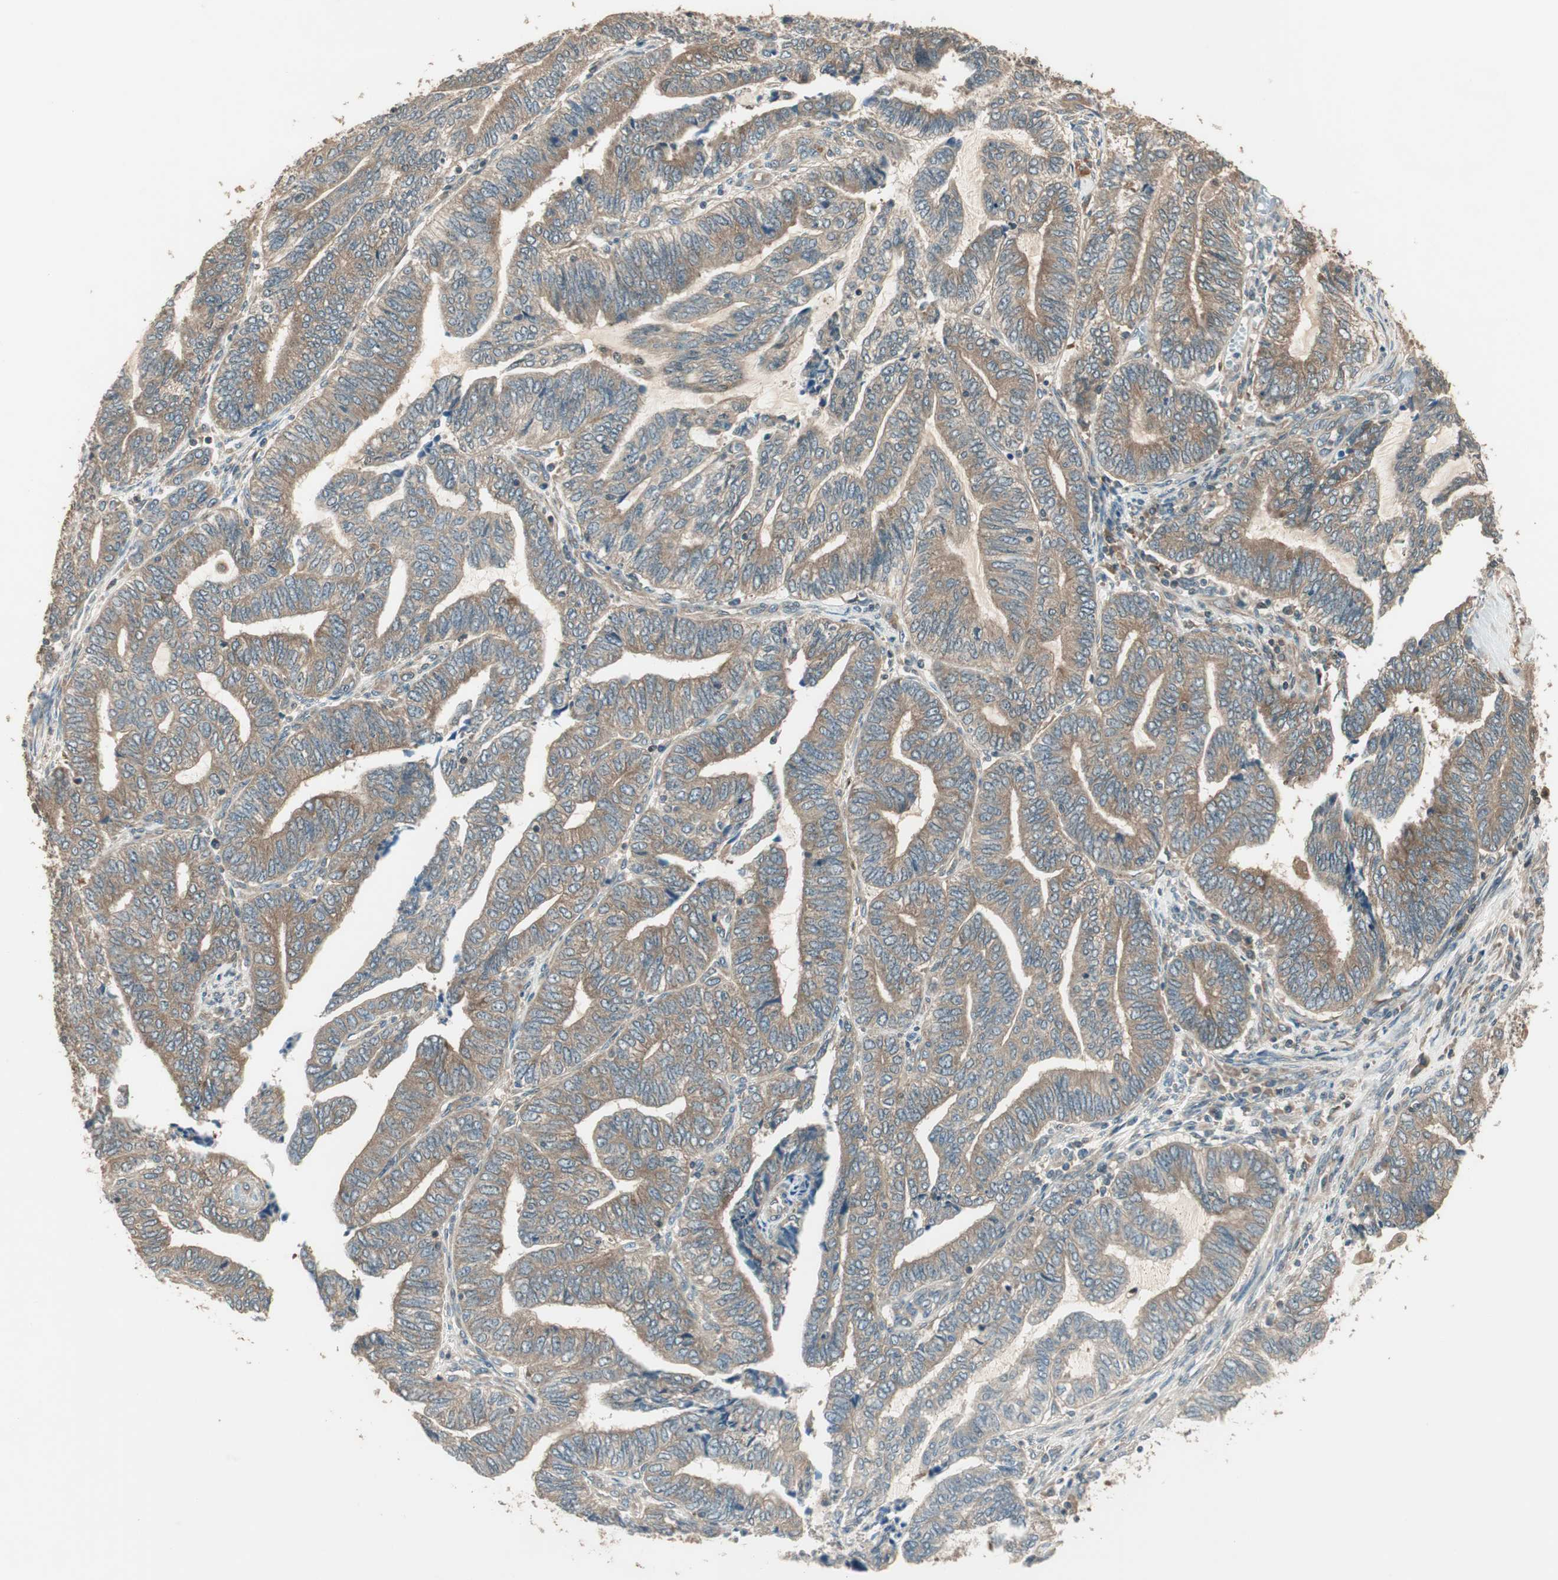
{"staining": {"intensity": "moderate", "quantity": ">75%", "location": "cytoplasmic/membranous"}, "tissue": "endometrial cancer", "cell_type": "Tumor cells", "image_type": "cancer", "snomed": [{"axis": "morphology", "description": "Adenocarcinoma, NOS"}, {"axis": "topography", "description": "Uterus"}, {"axis": "topography", "description": "Endometrium"}], "caption": "Protein analysis of endometrial cancer tissue shows moderate cytoplasmic/membranous staining in approximately >75% of tumor cells. The staining was performed using DAB (3,3'-diaminobenzidine), with brown indicating positive protein expression. Nuclei are stained blue with hematoxylin.", "gene": "CNOT4", "patient": {"sex": "female", "age": 70}}